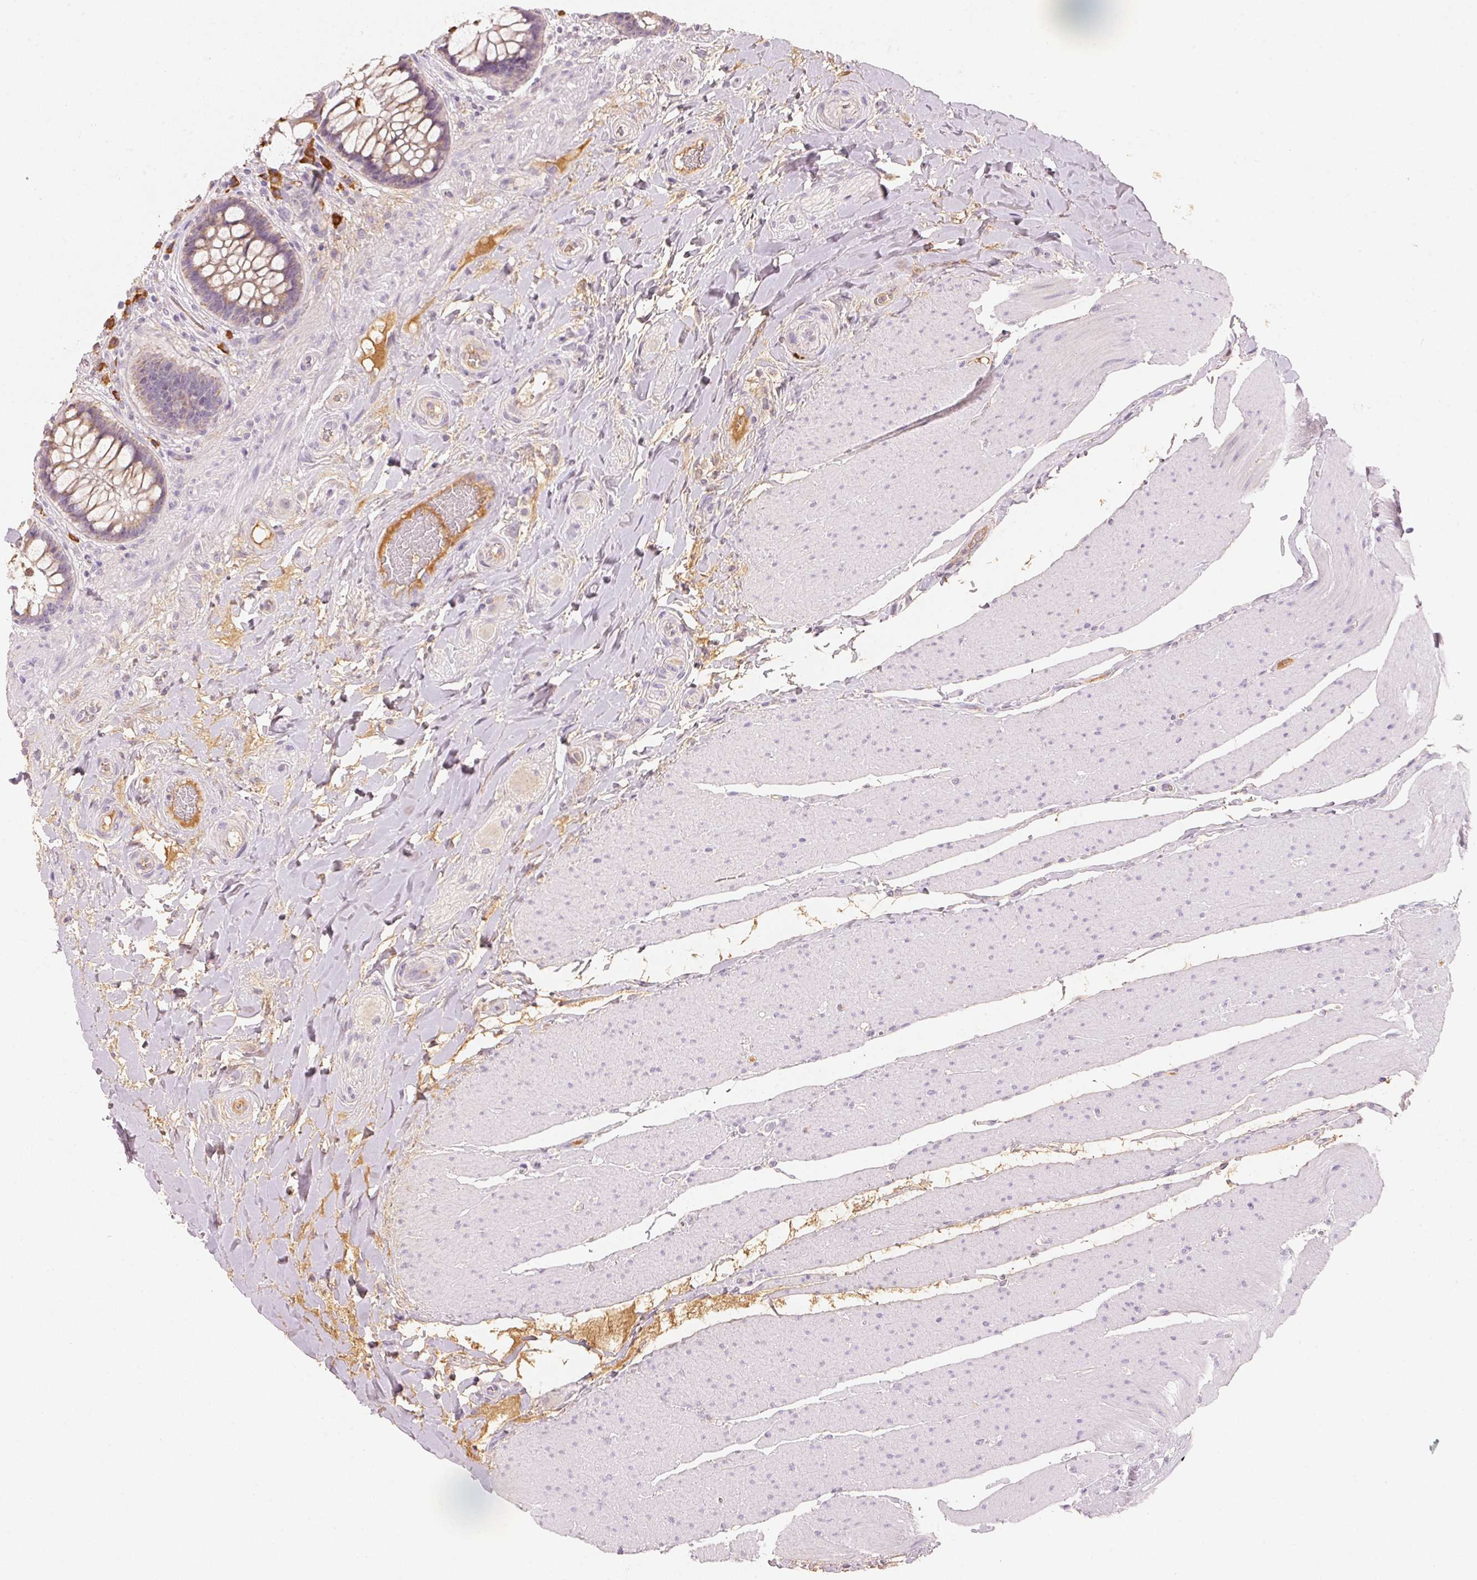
{"staining": {"intensity": "weak", "quantity": ">75%", "location": "cytoplasmic/membranous"}, "tissue": "rectum", "cell_type": "Glandular cells", "image_type": "normal", "snomed": [{"axis": "morphology", "description": "Normal tissue, NOS"}, {"axis": "topography", "description": "Rectum"}], "caption": "Rectum stained with DAB immunohistochemistry (IHC) exhibits low levels of weak cytoplasmic/membranous expression in about >75% of glandular cells.", "gene": "RMDN2", "patient": {"sex": "female", "age": 58}}